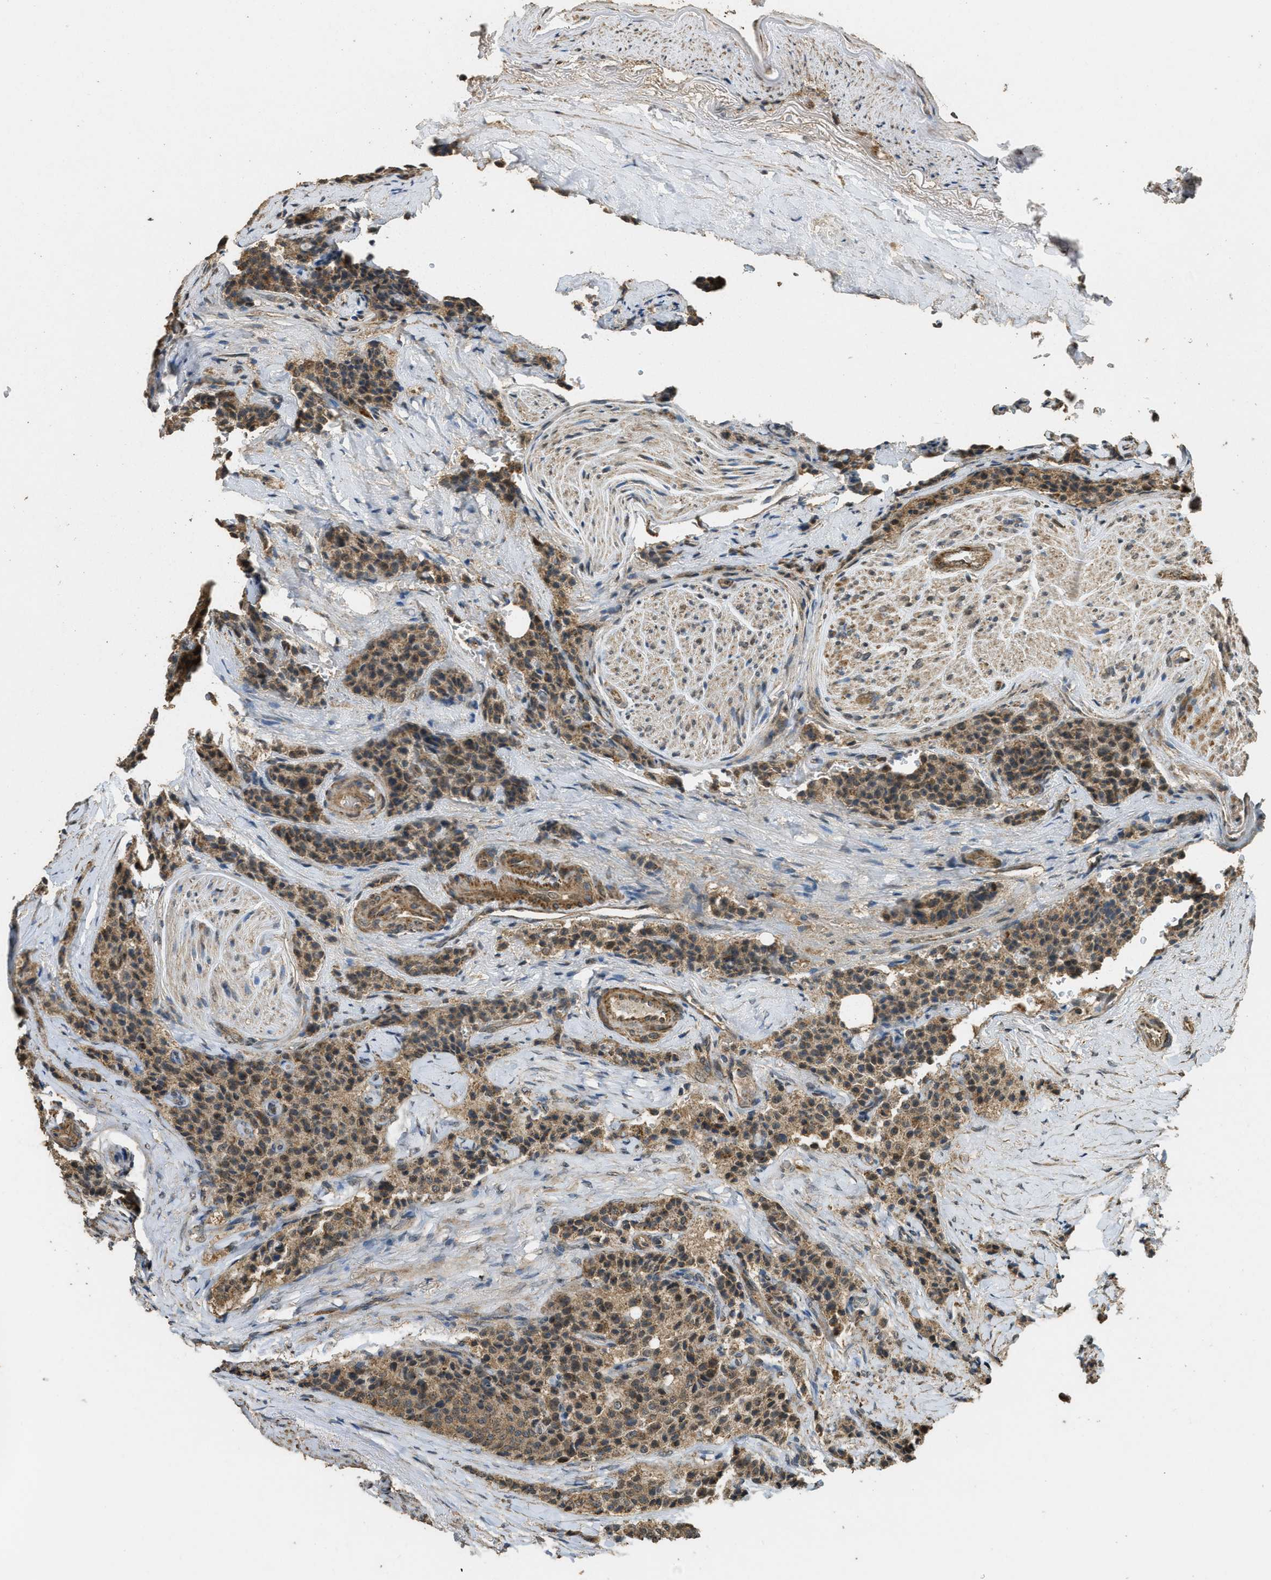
{"staining": {"intensity": "moderate", "quantity": ">75%", "location": "cytoplasmic/membranous,nuclear"}, "tissue": "carcinoid", "cell_type": "Tumor cells", "image_type": "cancer", "snomed": [{"axis": "morphology", "description": "Carcinoid, malignant, NOS"}, {"axis": "topography", "description": "Colon"}], "caption": "Immunohistochemical staining of malignant carcinoid displays medium levels of moderate cytoplasmic/membranous and nuclear expression in approximately >75% of tumor cells. The staining was performed using DAB (3,3'-diaminobenzidine) to visualize the protein expression in brown, while the nuclei were stained in blue with hematoxylin (Magnification: 20x).", "gene": "CTPS1", "patient": {"sex": "female", "age": 61}}